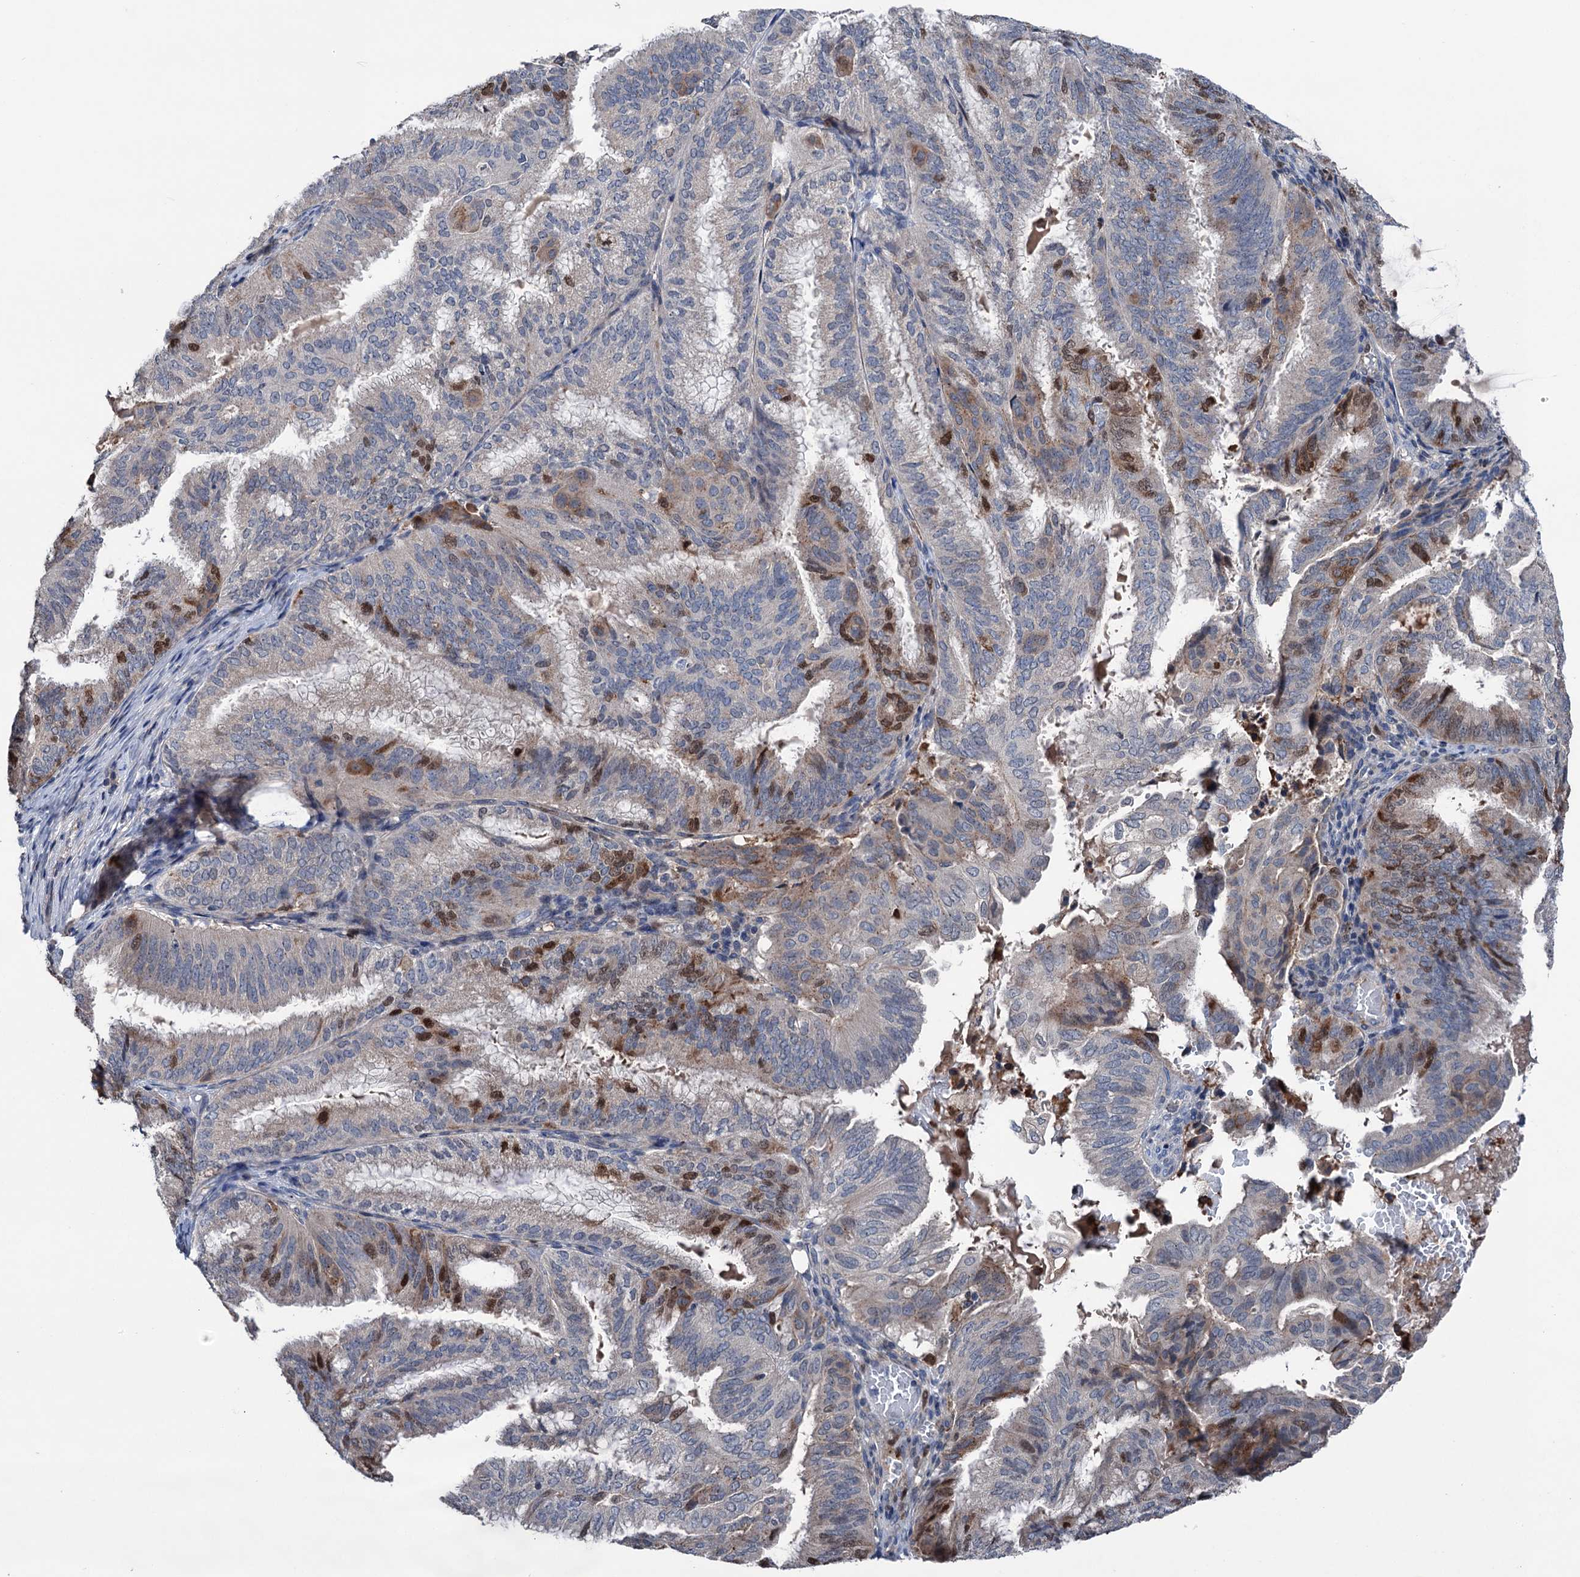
{"staining": {"intensity": "strong", "quantity": "<25%", "location": "cytoplasmic/membranous,nuclear"}, "tissue": "endometrial cancer", "cell_type": "Tumor cells", "image_type": "cancer", "snomed": [{"axis": "morphology", "description": "Adenocarcinoma, NOS"}, {"axis": "topography", "description": "Endometrium"}], "caption": "Immunohistochemical staining of endometrial cancer (adenocarcinoma) demonstrates medium levels of strong cytoplasmic/membranous and nuclear expression in about <25% of tumor cells.", "gene": "NCAPD2", "patient": {"sex": "female", "age": 49}}